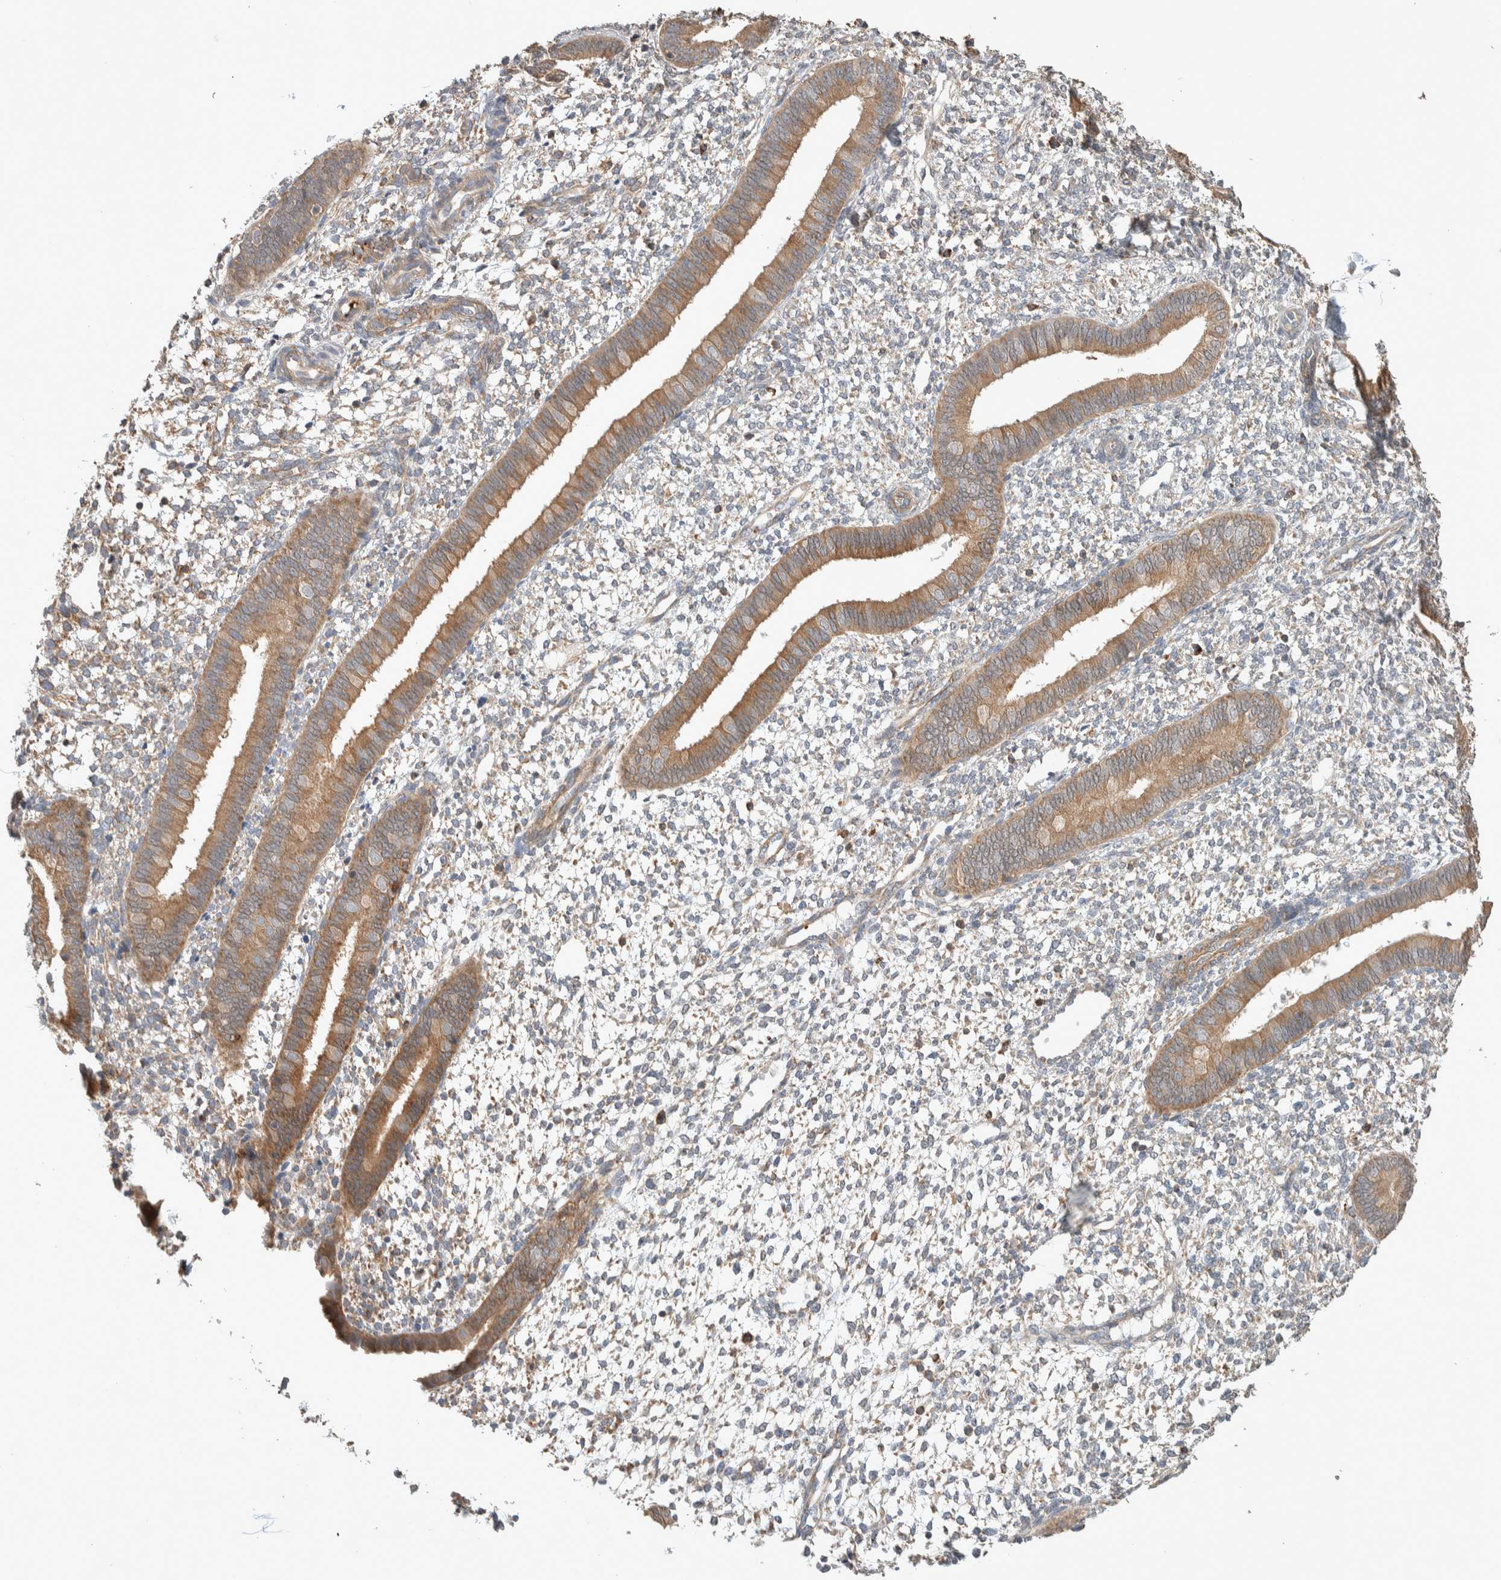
{"staining": {"intensity": "weak", "quantity": "<25%", "location": "cytoplasmic/membranous"}, "tissue": "endometrium", "cell_type": "Cells in endometrial stroma", "image_type": "normal", "snomed": [{"axis": "morphology", "description": "Normal tissue, NOS"}, {"axis": "topography", "description": "Endometrium"}], "caption": "DAB immunohistochemical staining of normal endometrium reveals no significant staining in cells in endometrial stroma. (DAB immunohistochemistry with hematoxylin counter stain).", "gene": "DEPTOR", "patient": {"sex": "female", "age": 46}}